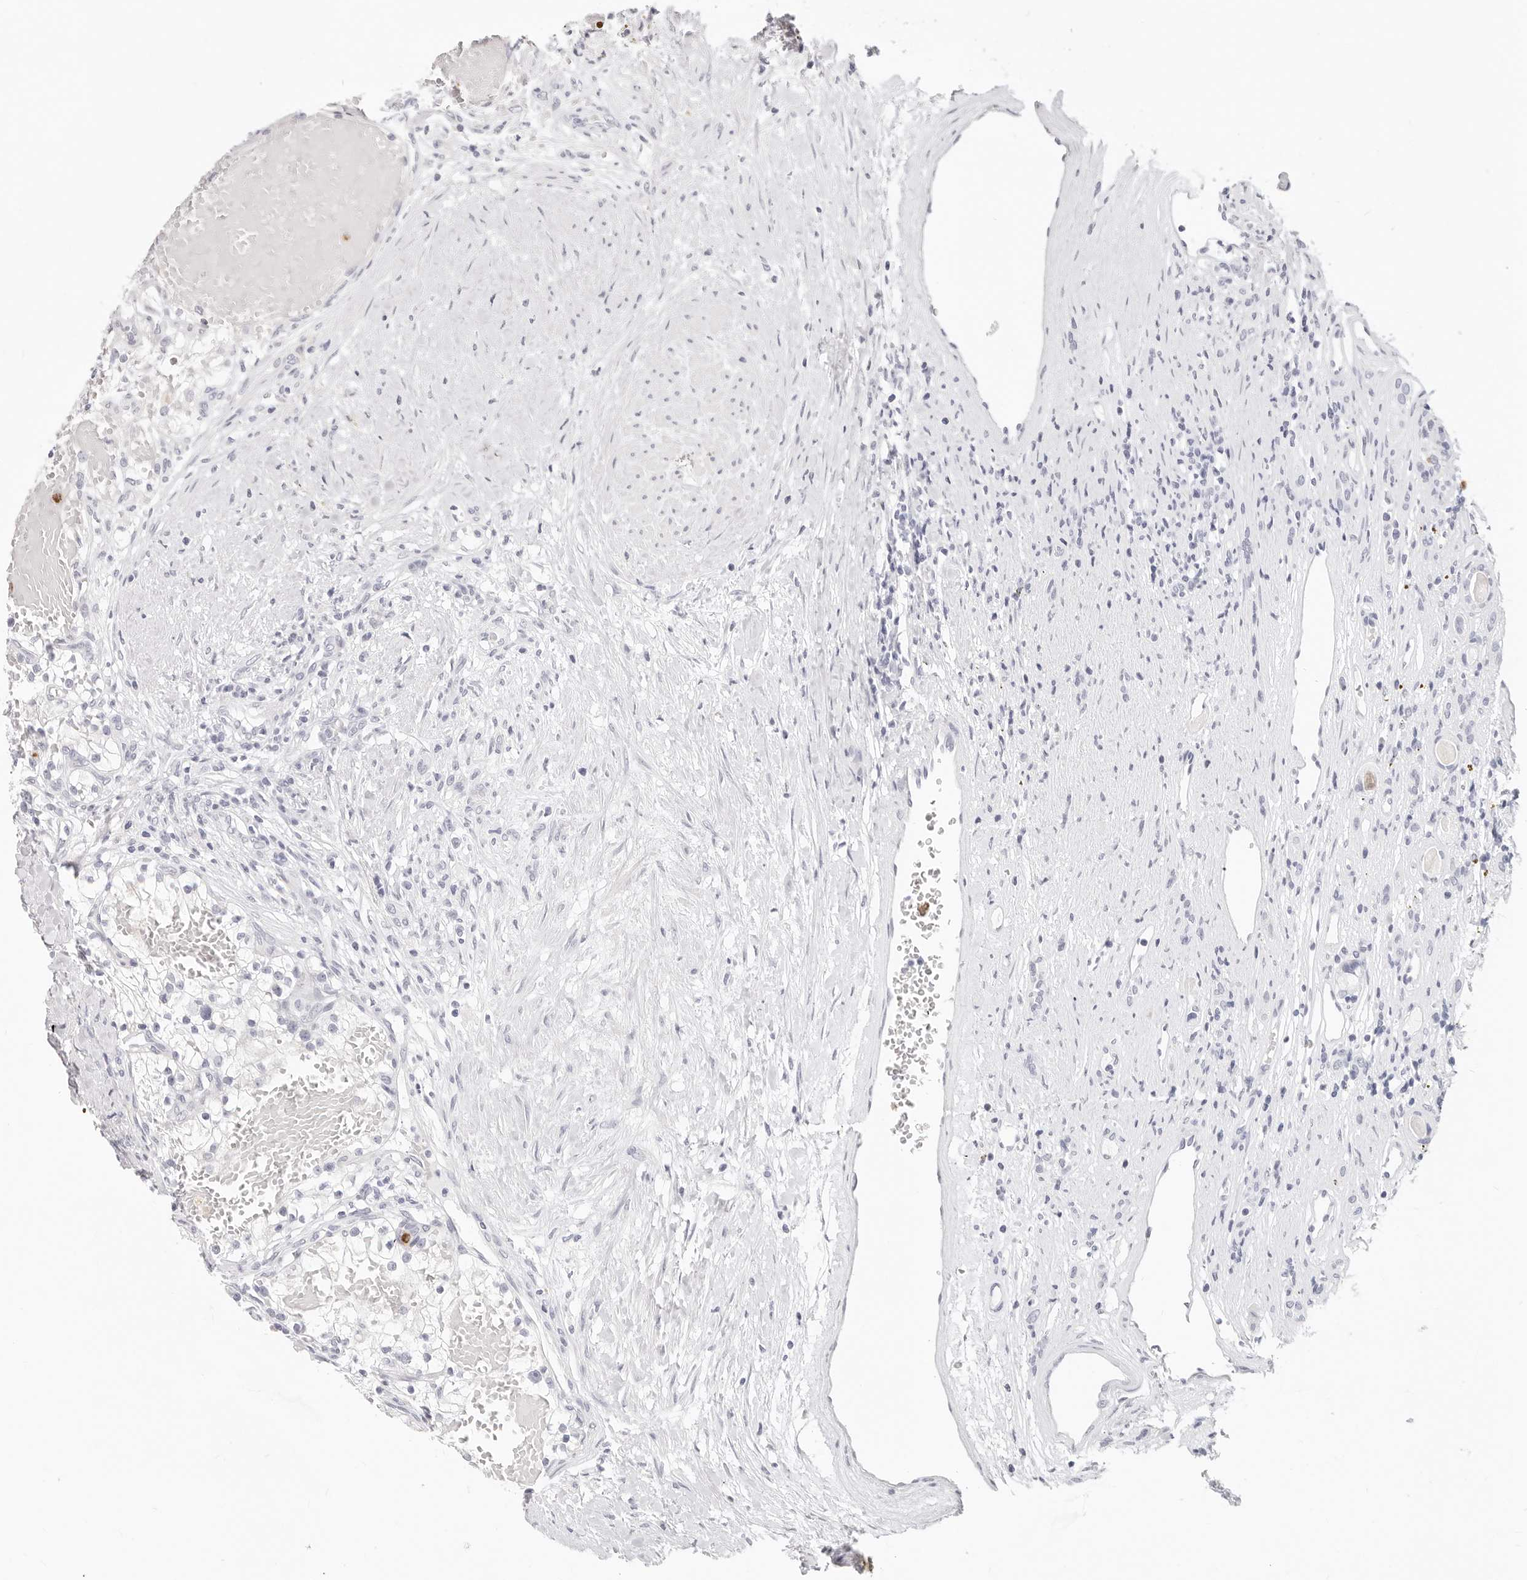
{"staining": {"intensity": "negative", "quantity": "none", "location": "none"}, "tissue": "renal cancer", "cell_type": "Tumor cells", "image_type": "cancer", "snomed": [{"axis": "morphology", "description": "Normal tissue, NOS"}, {"axis": "morphology", "description": "Adenocarcinoma, NOS"}, {"axis": "topography", "description": "Kidney"}], "caption": "An immunohistochemistry (IHC) image of renal adenocarcinoma is shown. There is no staining in tumor cells of renal adenocarcinoma.", "gene": "CAMP", "patient": {"sex": "male", "age": 68}}